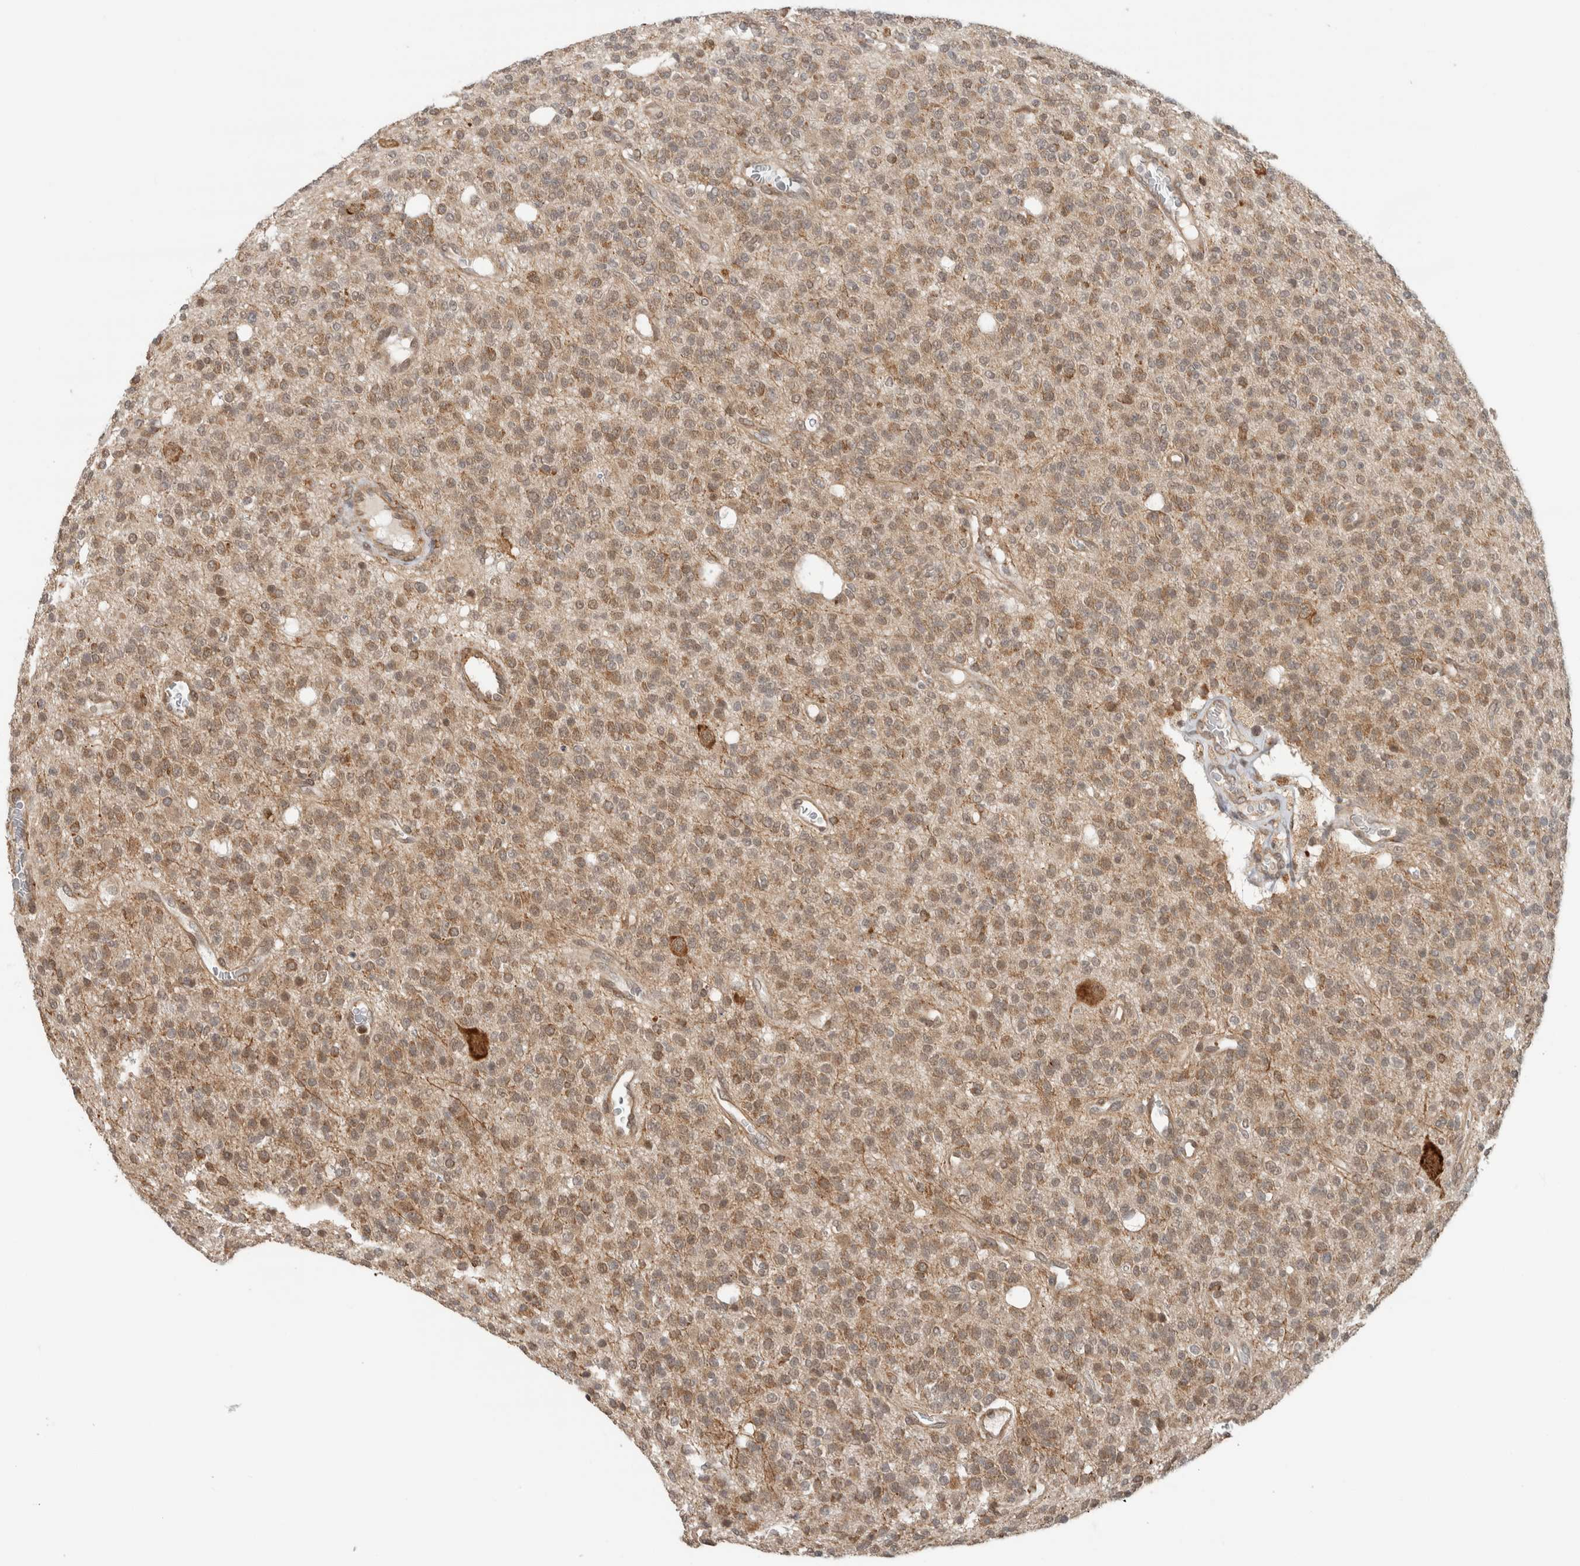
{"staining": {"intensity": "weak", "quantity": "25%-75%", "location": "cytoplasmic/membranous,nuclear"}, "tissue": "glioma", "cell_type": "Tumor cells", "image_type": "cancer", "snomed": [{"axis": "morphology", "description": "Glioma, malignant, High grade"}, {"axis": "topography", "description": "Brain"}], "caption": "A micrograph of human malignant glioma (high-grade) stained for a protein reveals weak cytoplasmic/membranous and nuclear brown staining in tumor cells.", "gene": "MS4A7", "patient": {"sex": "male", "age": 34}}